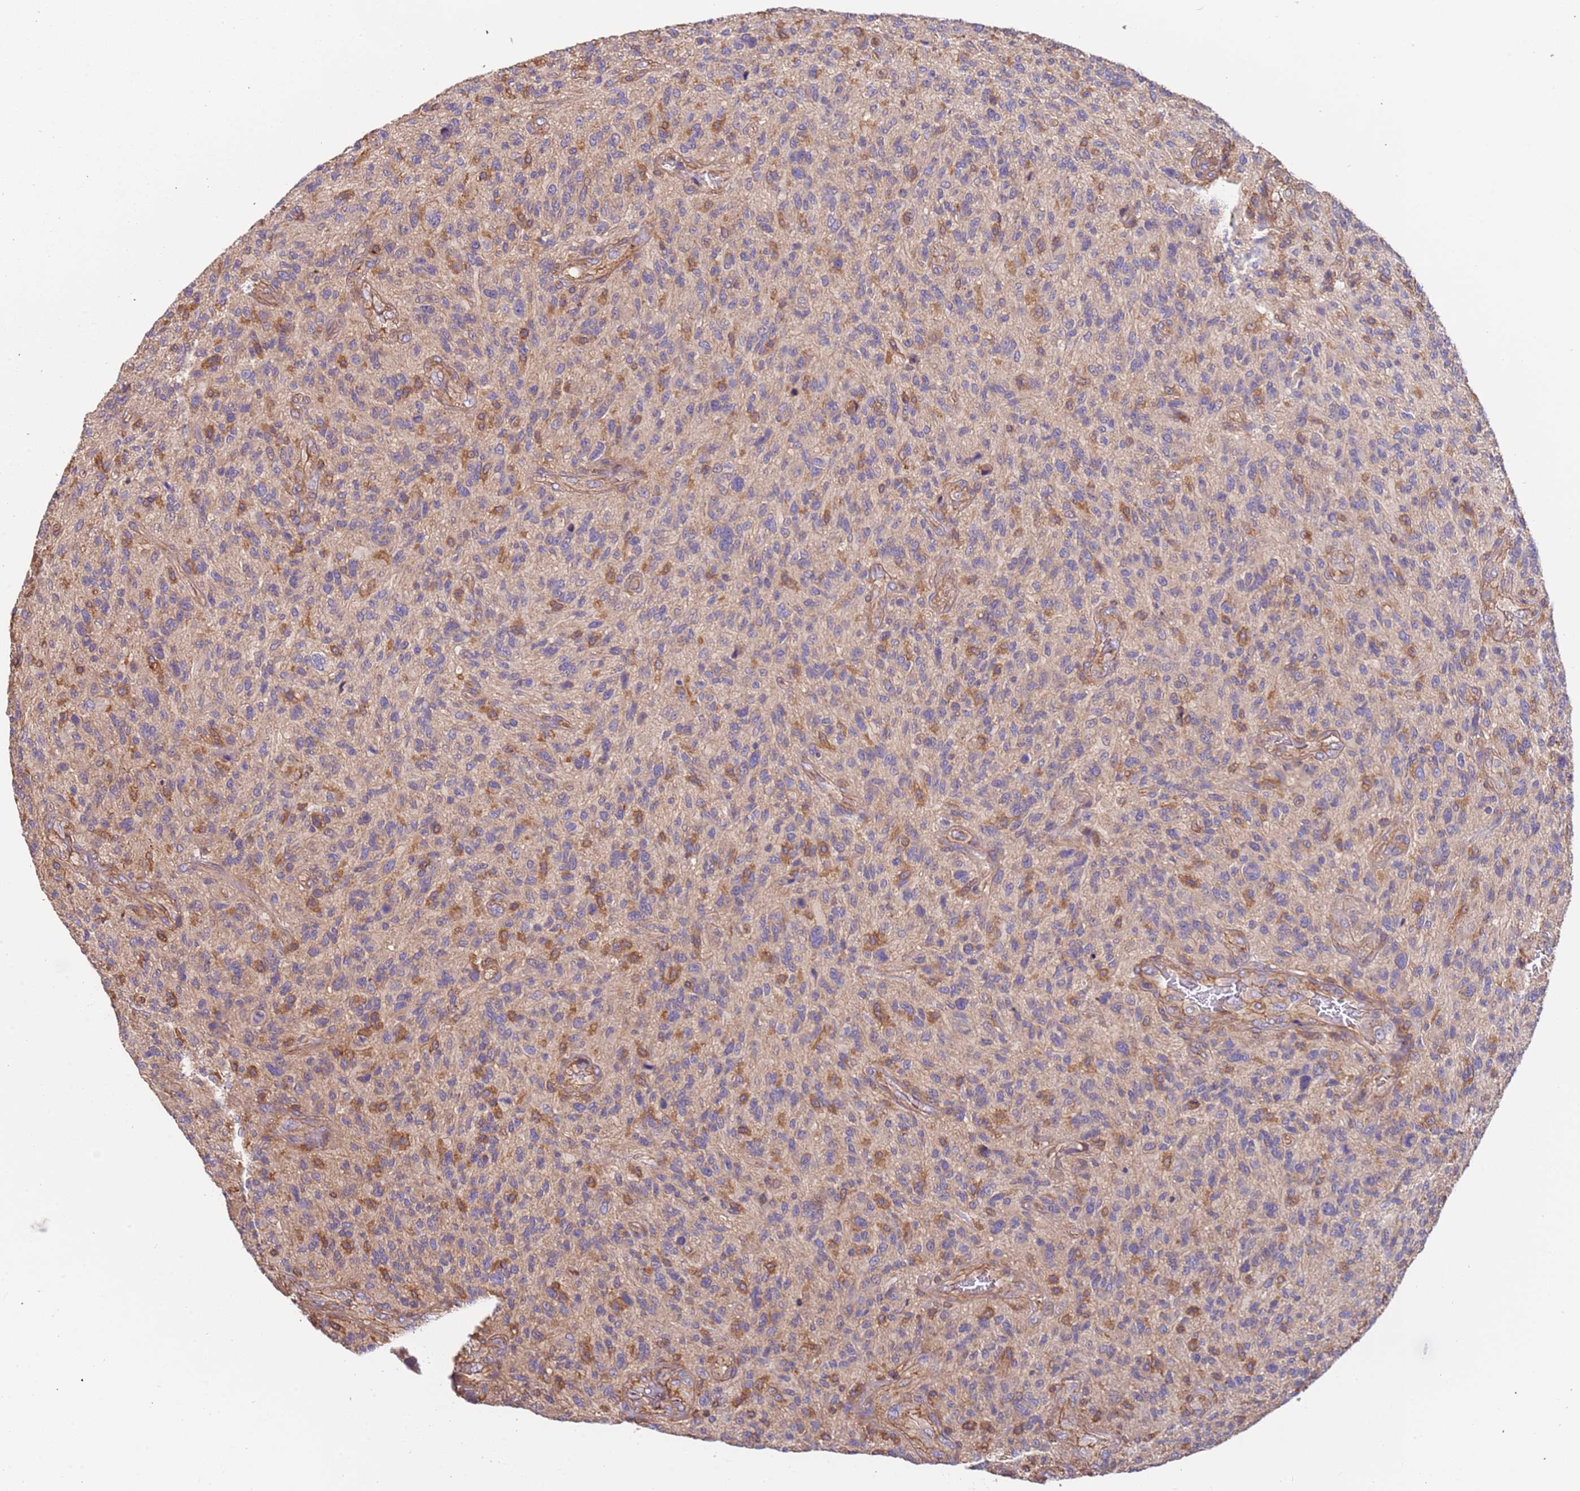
{"staining": {"intensity": "negative", "quantity": "none", "location": "none"}, "tissue": "glioma", "cell_type": "Tumor cells", "image_type": "cancer", "snomed": [{"axis": "morphology", "description": "Glioma, malignant, High grade"}, {"axis": "topography", "description": "Brain"}], "caption": "Tumor cells show no significant protein staining in glioma.", "gene": "SYT4", "patient": {"sex": "male", "age": 47}}